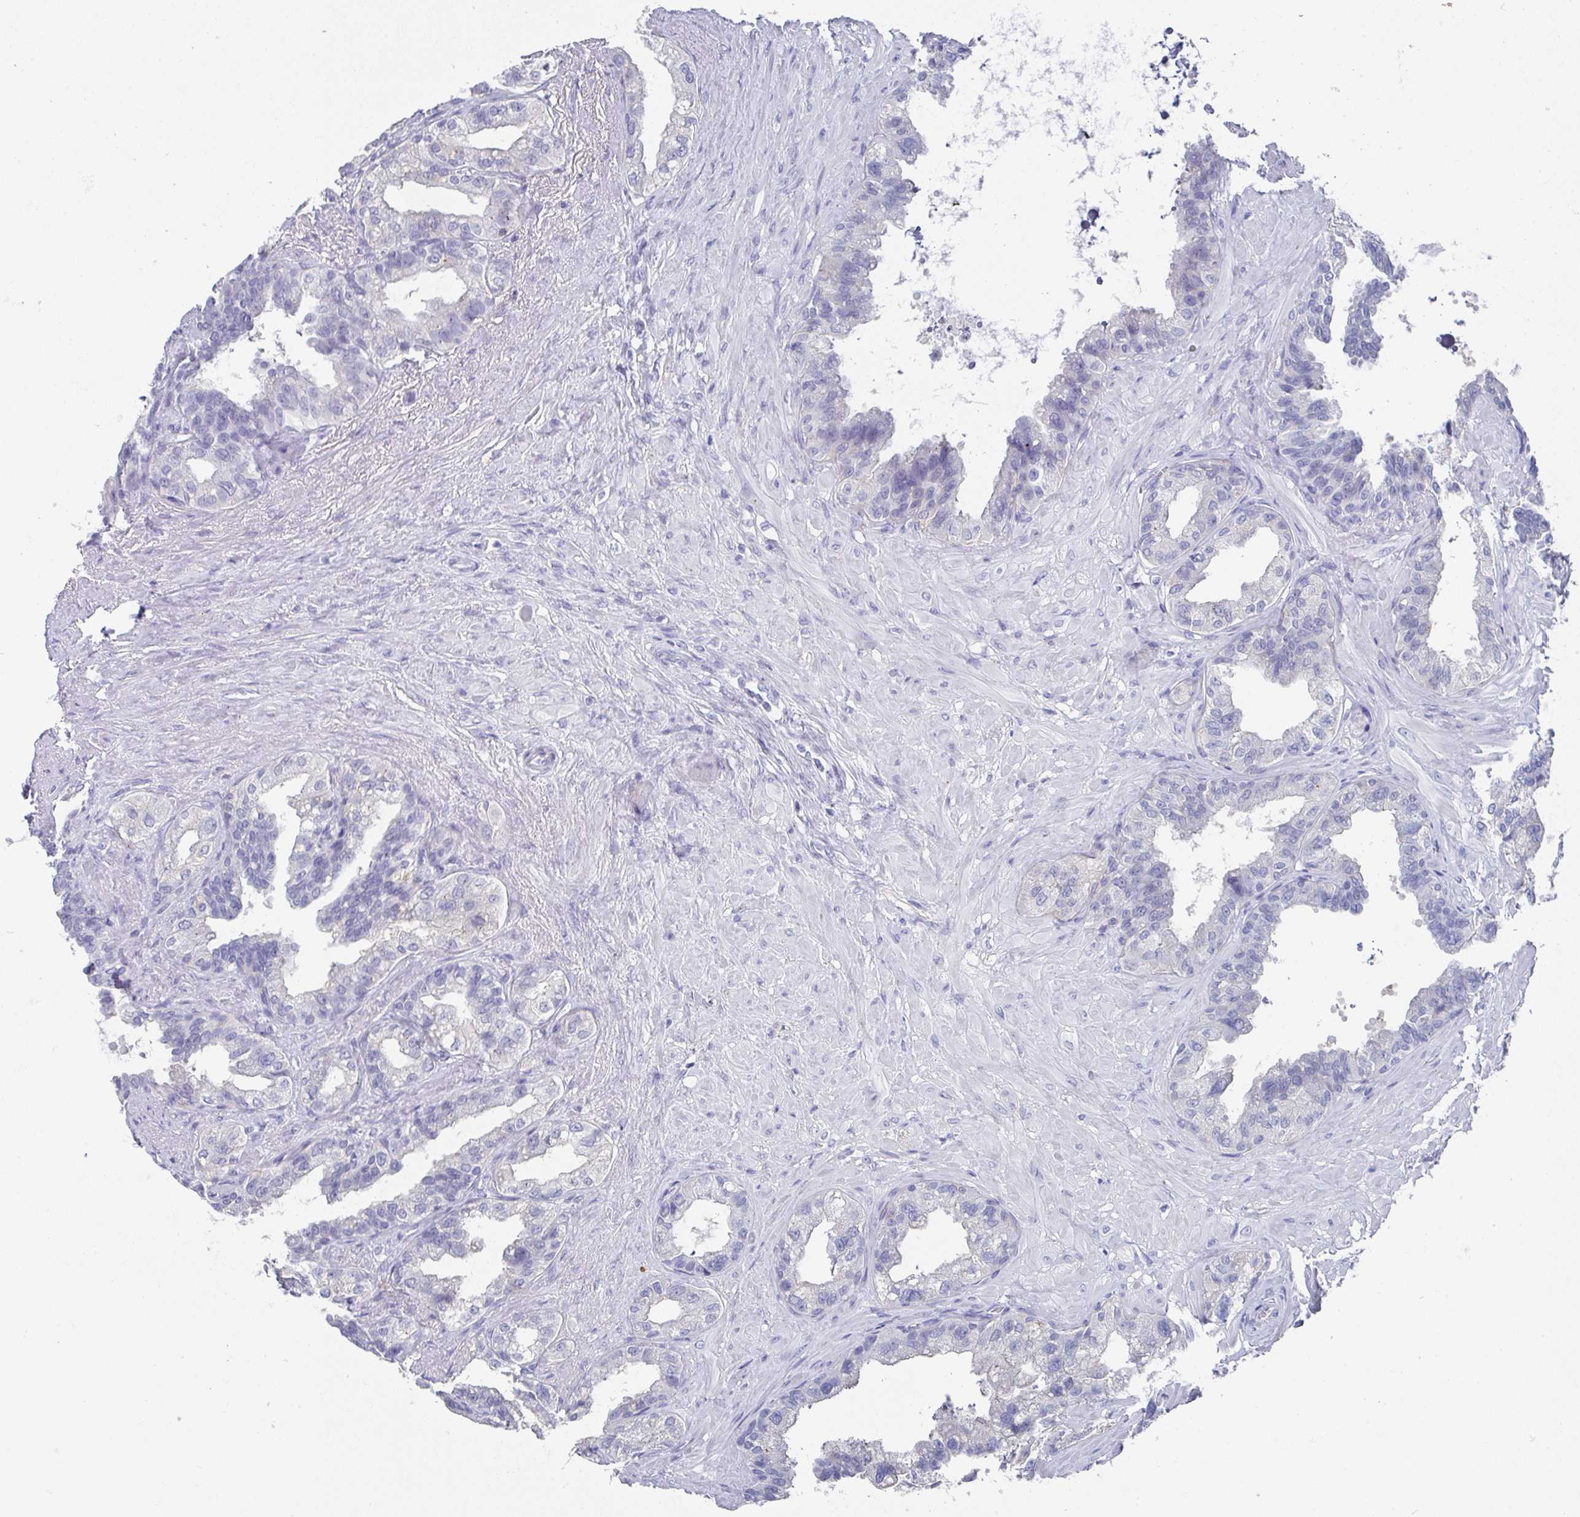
{"staining": {"intensity": "weak", "quantity": "<25%", "location": "cytoplasmic/membranous"}, "tissue": "seminal vesicle", "cell_type": "Glandular cells", "image_type": "normal", "snomed": [{"axis": "morphology", "description": "Normal tissue, NOS"}, {"axis": "topography", "description": "Seminal veicle"}, {"axis": "topography", "description": "Peripheral nerve tissue"}], "caption": "High power microscopy histopathology image of an immunohistochemistry (IHC) photomicrograph of benign seminal vesicle, revealing no significant expression in glandular cells.", "gene": "TNFRSF8", "patient": {"sex": "male", "age": 76}}